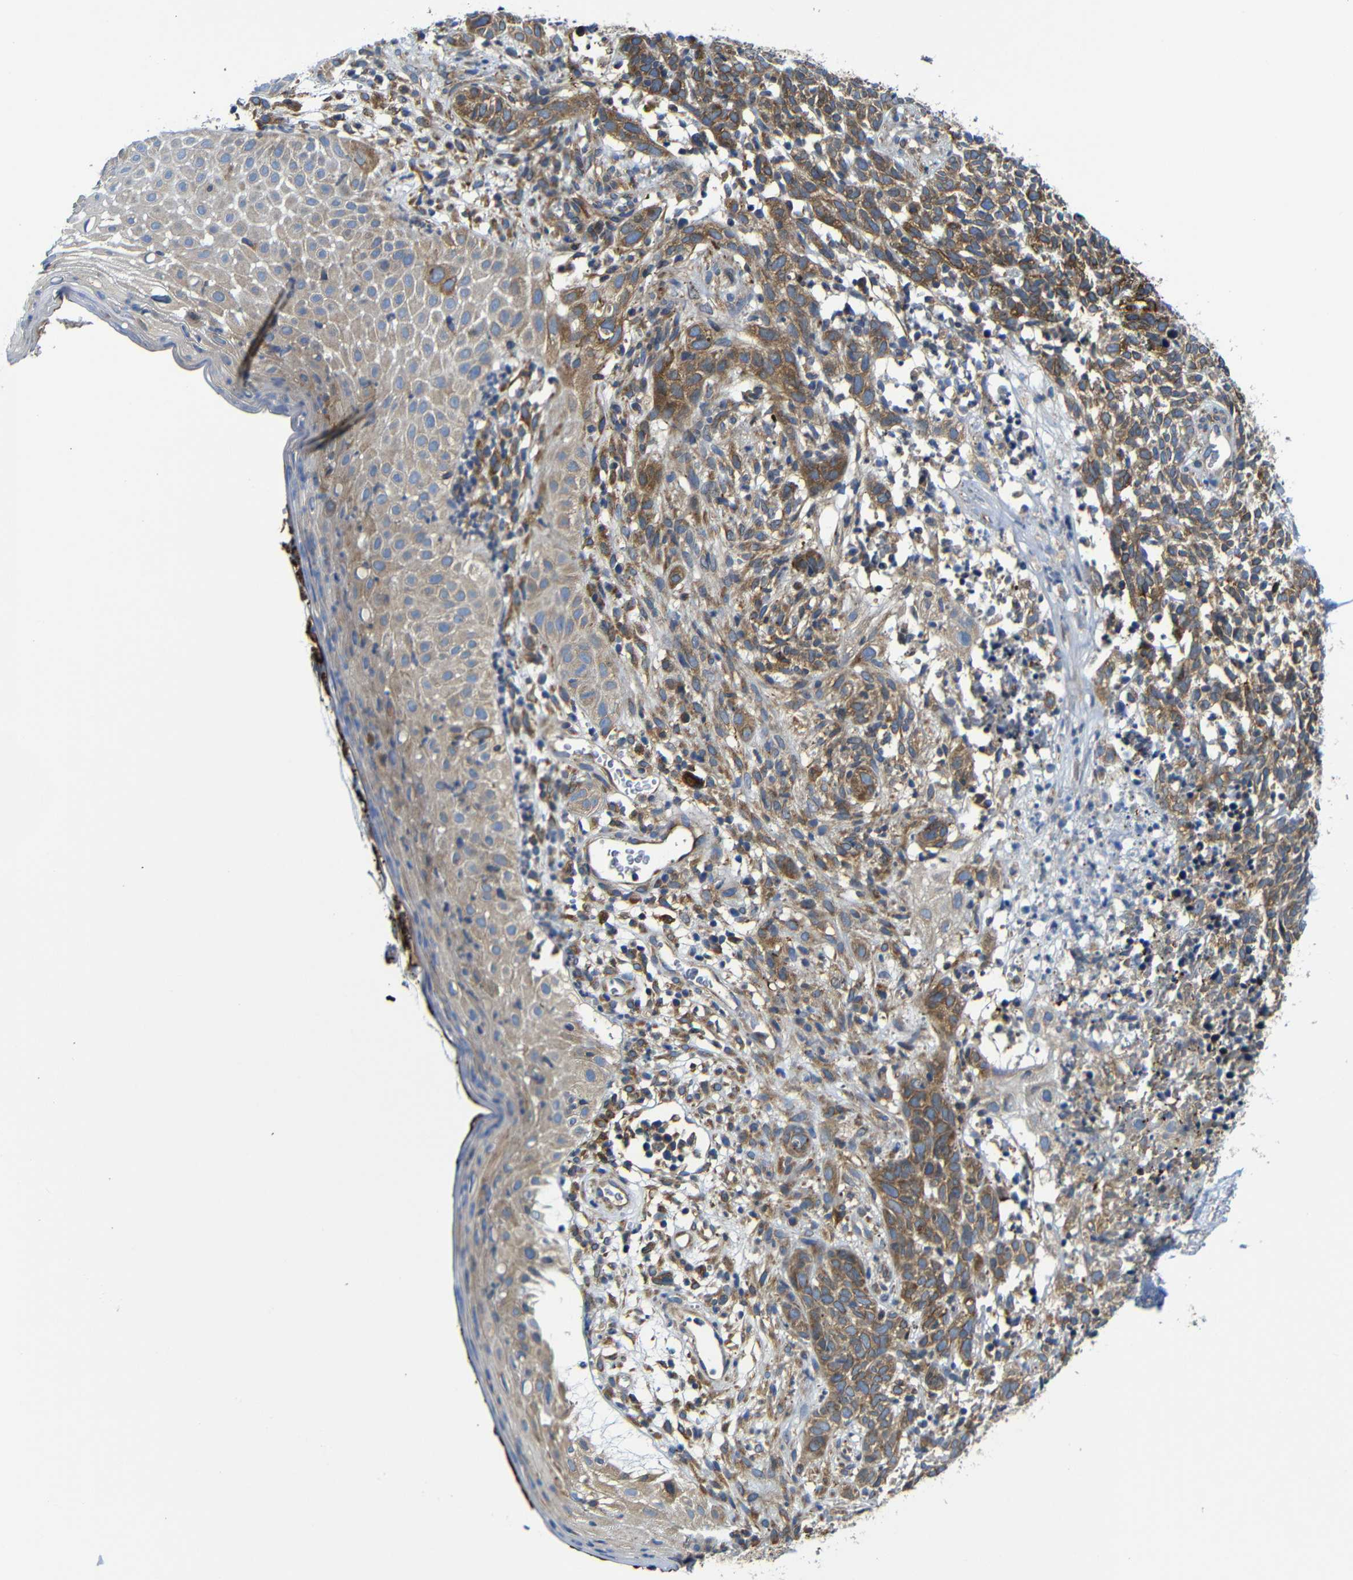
{"staining": {"intensity": "moderate", "quantity": ">75%", "location": "cytoplasmic/membranous"}, "tissue": "skin cancer", "cell_type": "Tumor cells", "image_type": "cancer", "snomed": [{"axis": "morphology", "description": "Basal cell carcinoma"}, {"axis": "topography", "description": "Skin"}], "caption": "Tumor cells reveal medium levels of moderate cytoplasmic/membranous staining in approximately >75% of cells in skin cancer. Ihc stains the protein of interest in brown and the nuclei are stained blue.", "gene": "CLCC1", "patient": {"sex": "female", "age": 84}}